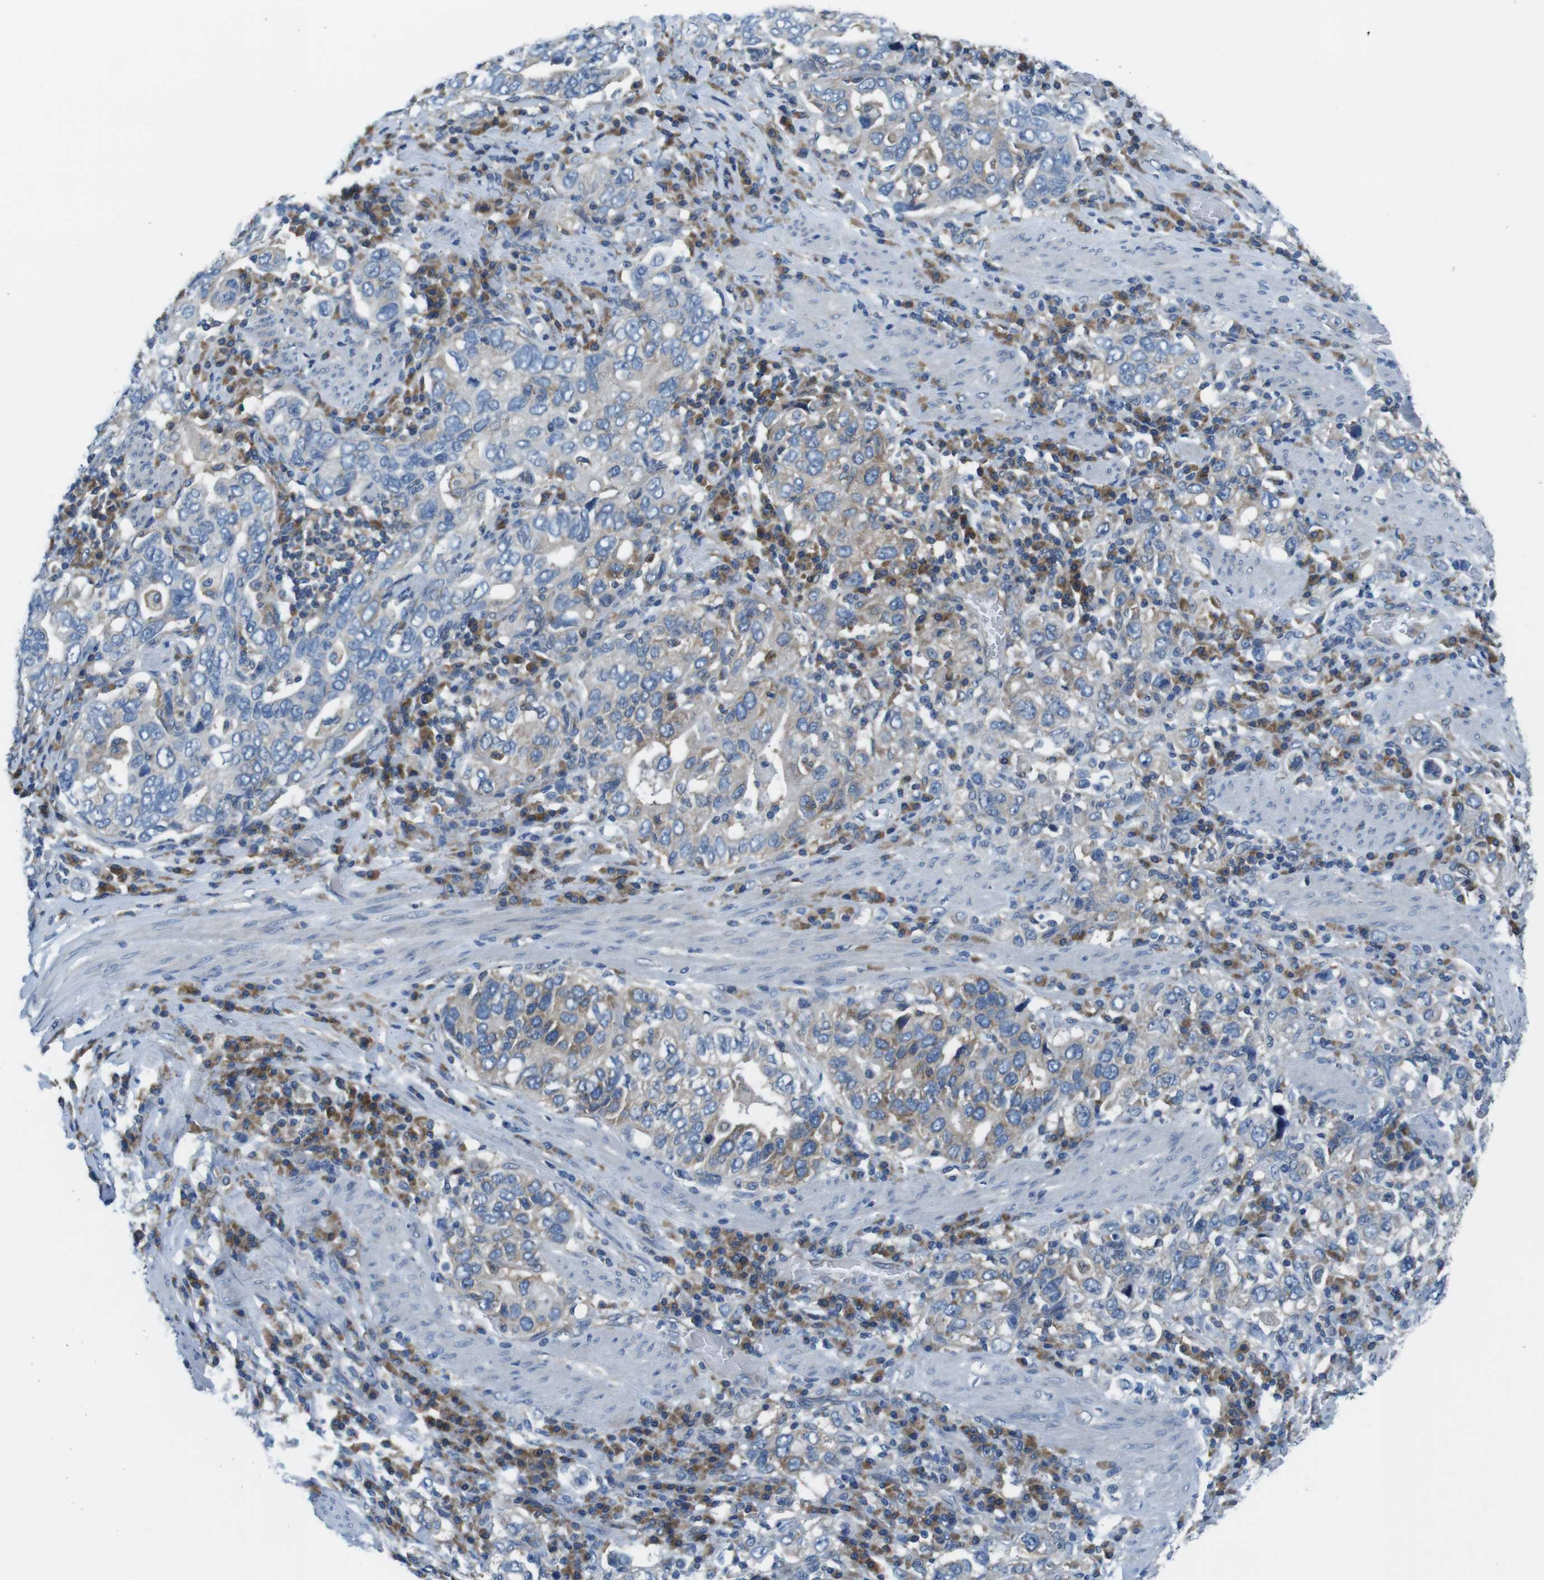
{"staining": {"intensity": "moderate", "quantity": "25%-75%", "location": "cytoplasmic/membranous"}, "tissue": "stomach cancer", "cell_type": "Tumor cells", "image_type": "cancer", "snomed": [{"axis": "morphology", "description": "Adenocarcinoma, NOS"}, {"axis": "topography", "description": "Stomach, upper"}], "caption": "IHC photomicrograph of neoplastic tissue: stomach adenocarcinoma stained using IHC demonstrates medium levels of moderate protein expression localized specifically in the cytoplasmic/membranous of tumor cells, appearing as a cytoplasmic/membranous brown color.", "gene": "EIF2B5", "patient": {"sex": "male", "age": 62}}